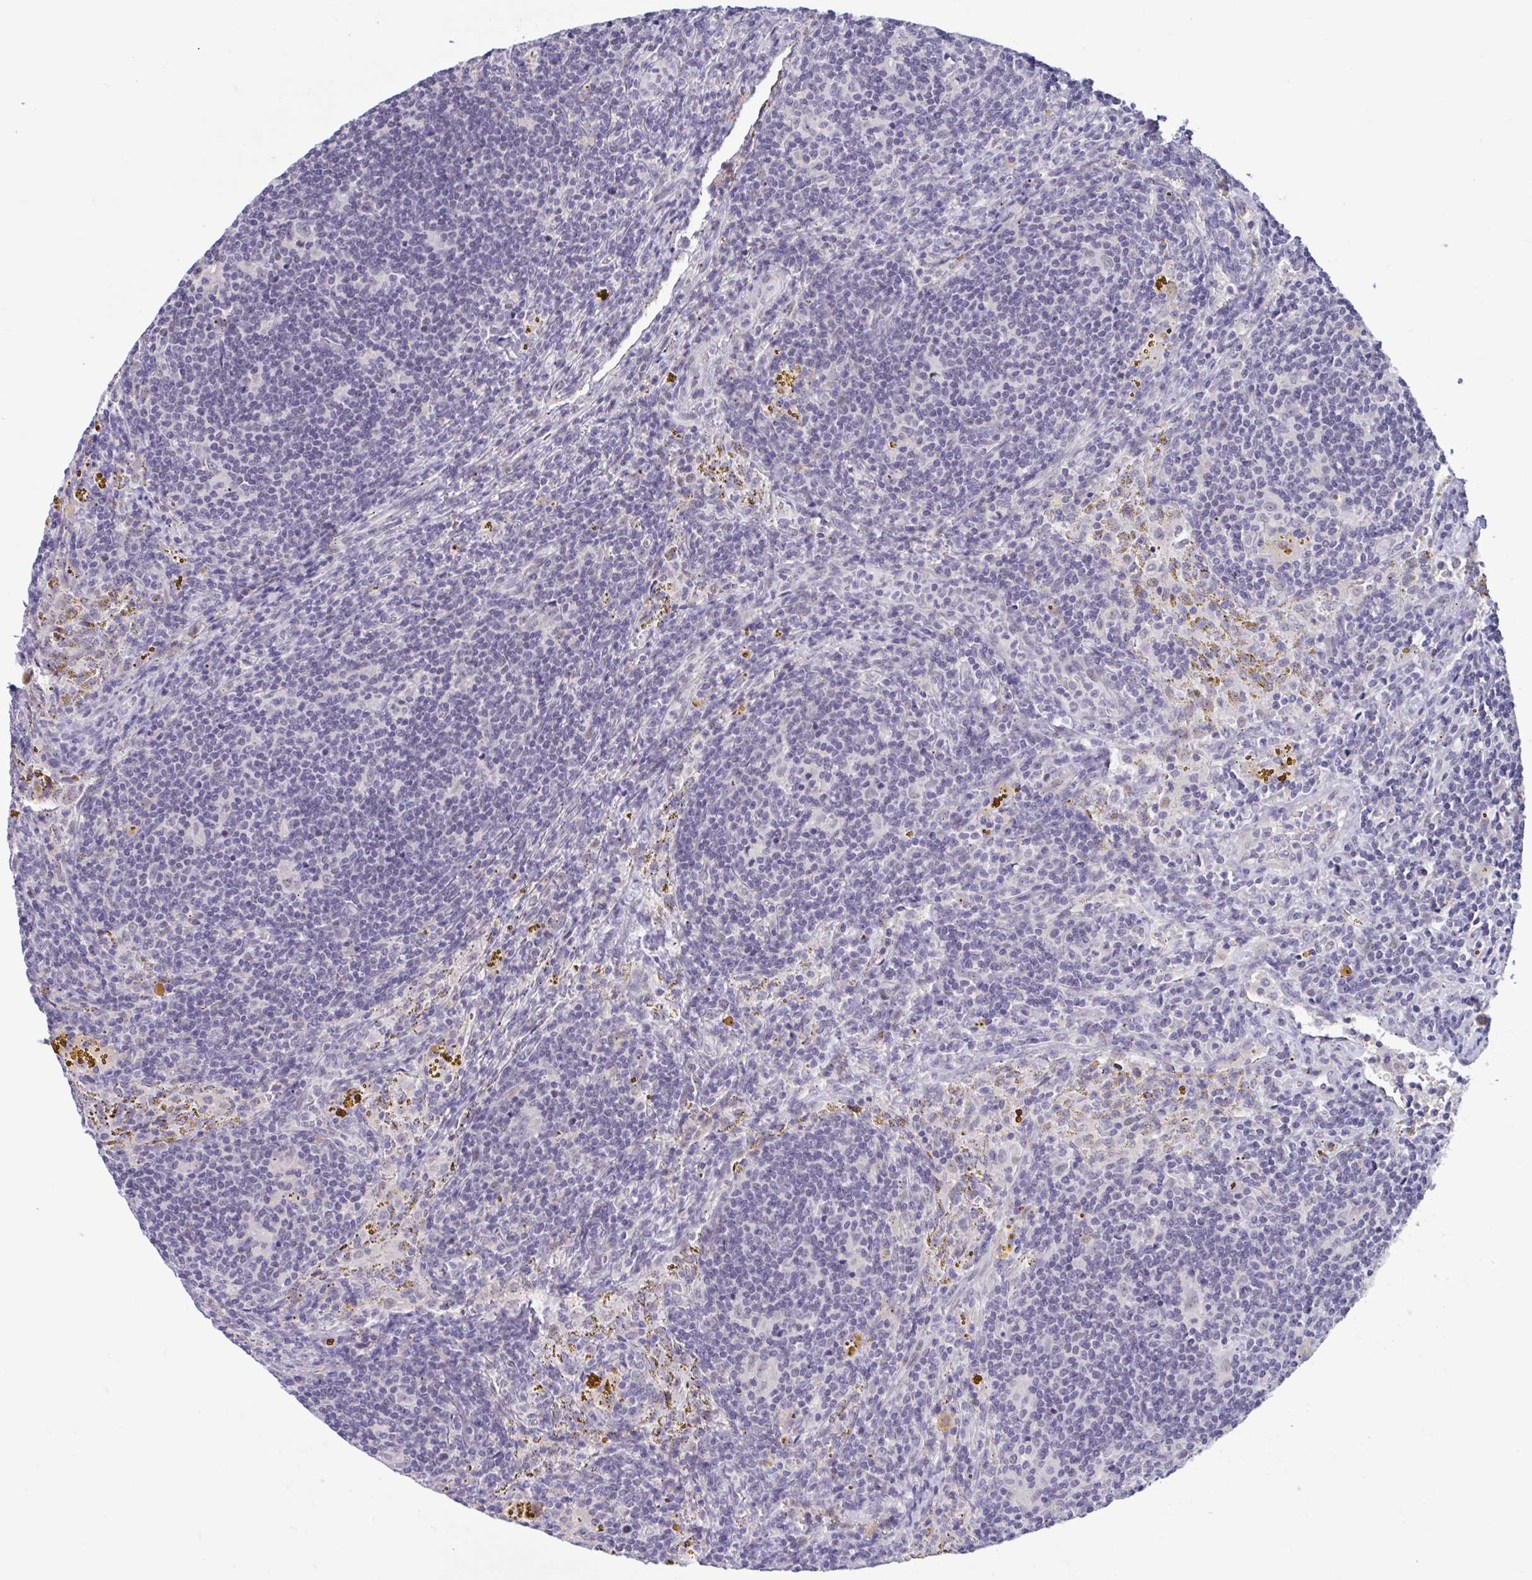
{"staining": {"intensity": "negative", "quantity": "none", "location": "none"}, "tissue": "lymphoma", "cell_type": "Tumor cells", "image_type": "cancer", "snomed": [{"axis": "morphology", "description": "Malignant lymphoma, non-Hodgkin's type, Low grade"}, {"axis": "topography", "description": "Spleen"}], "caption": "Immunohistochemistry (IHC) micrograph of human lymphoma stained for a protein (brown), which demonstrates no expression in tumor cells.", "gene": "CNGB3", "patient": {"sex": "female", "age": 70}}